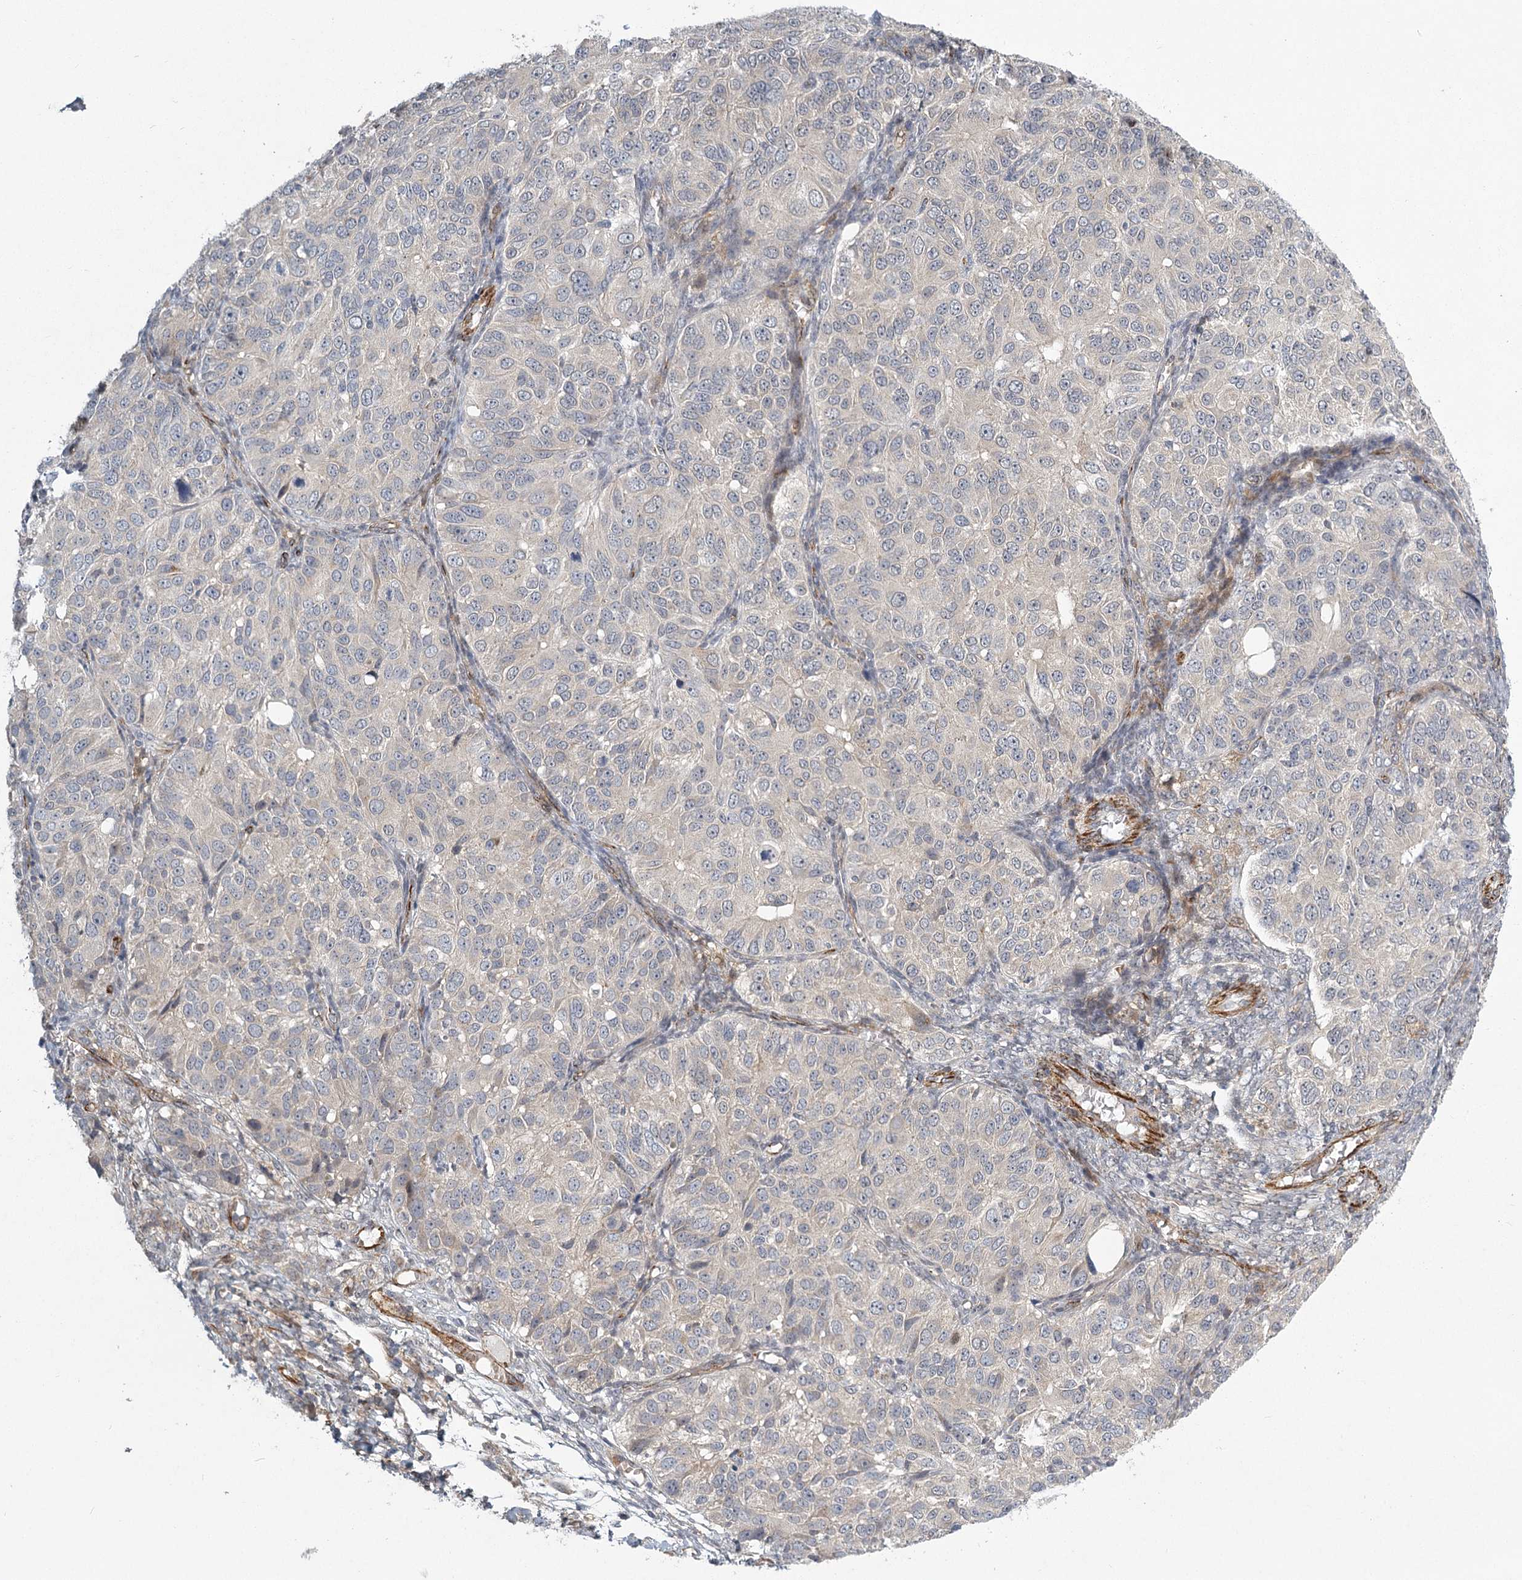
{"staining": {"intensity": "weak", "quantity": "<25%", "location": "cytoplasmic/membranous"}, "tissue": "ovarian cancer", "cell_type": "Tumor cells", "image_type": "cancer", "snomed": [{"axis": "morphology", "description": "Carcinoma, endometroid"}, {"axis": "topography", "description": "Ovary"}], "caption": "This is an immunohistochemistry (IHC) image of human endometroid carcinoma (ovarian). There is no positivity in tumor cells.", "gene": "MEPE", "patient": {"sex": "female", "age": 51}}